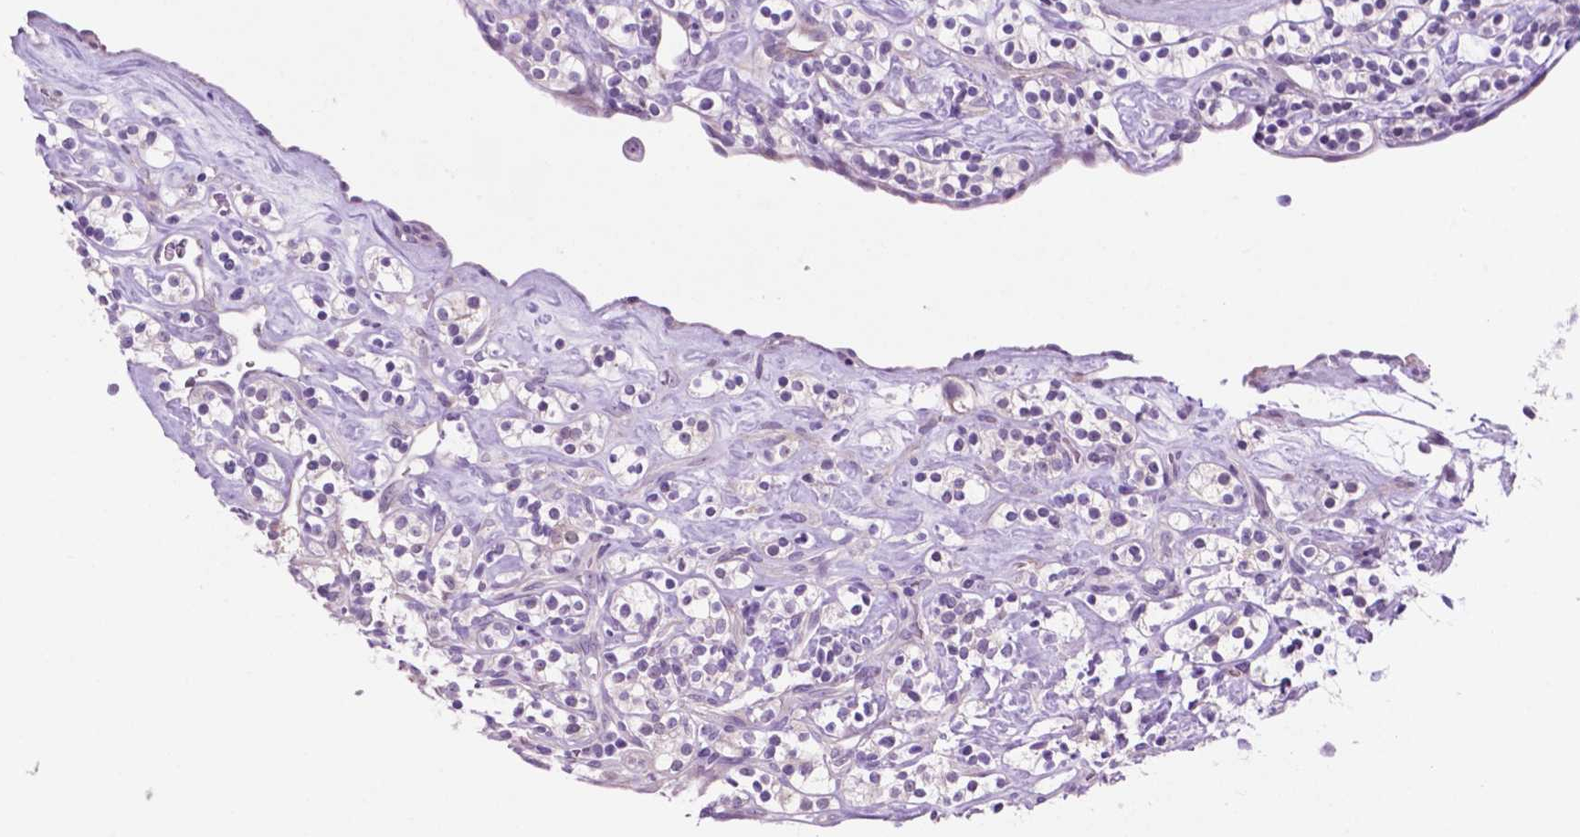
{"staining": {"intensity": "weak", "quantity": "<25%", "location": "cytoplasmic/membranous"}, "tissue": "renal cancer", "cell_type": "Tumor cells", "image_type": "cancer", "snomed": [{"axis": "morphology", "description": "Adenocarcinoma, NOS"}, {"axis": "topography", "description": "Kidney"}], "caption": "Tumor cells are negative for brown protein staining in renal adenocarcinoma. (DAB (3,3'-diaminobenzidine) immunohistochemistry visualized using brightfield microscopy, high magnification).", "gene": "ACY3", "patient": {"sex": "male", "age": 77}}